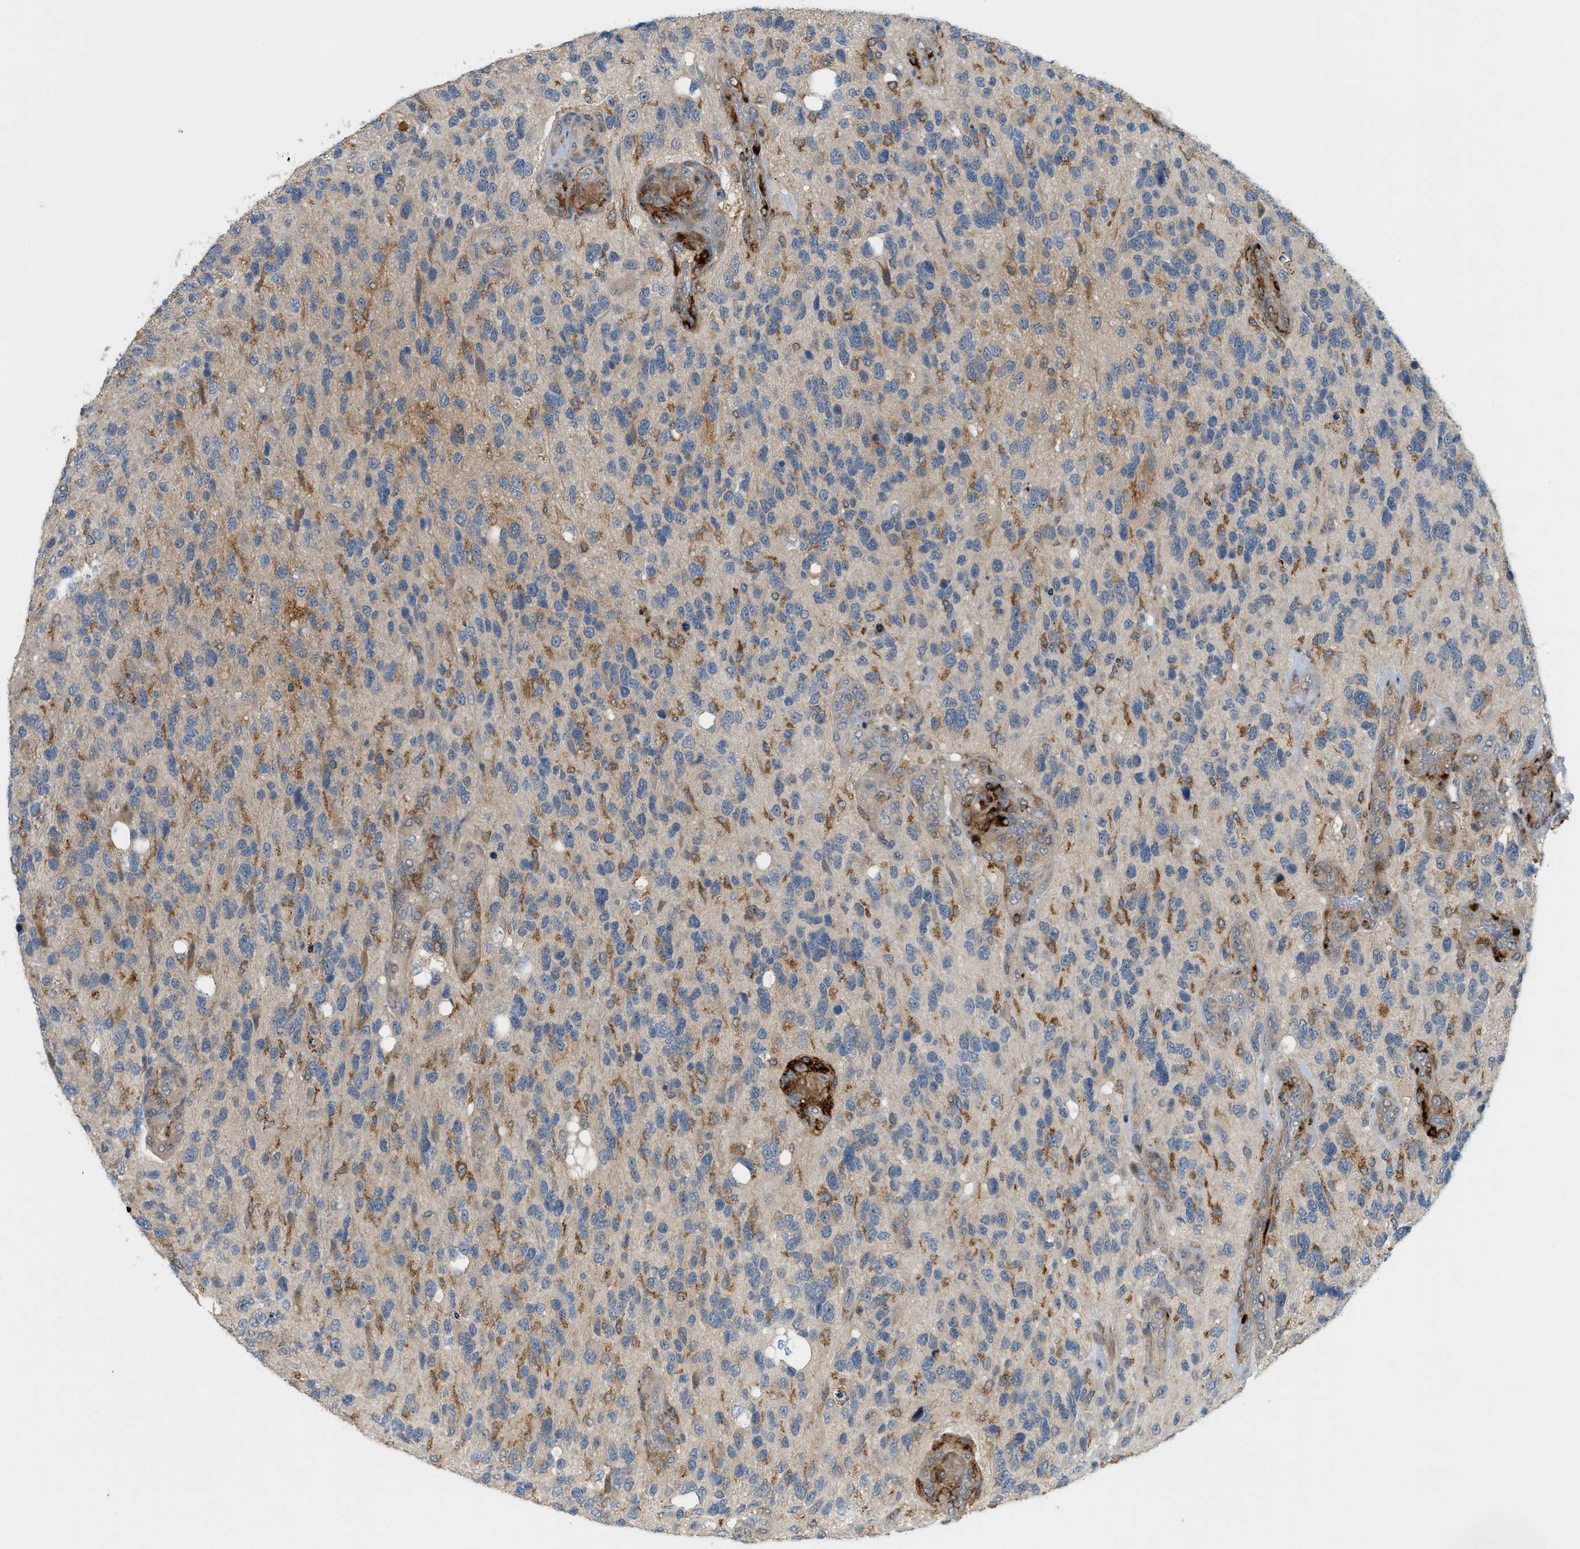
{"staining": {"intensity": "moderate", "quantity": "25%-75%", "location": "cytoplasmic/membranous"}, "tissue": "glioma", "cell_type": "Tumor cells", "image_type": "cancer", "snomed": [{"axis": "morphology", "description": "Glioma, malignant, High grade"}, {"axis": "topography", "description": "Brain"}], "caption": "The image displays staining of malignant glioma (high-grade), revealing moderate cytoplasmic/membranous protein expression (brown color) within tumor cells.", "gene": "PDCL3", "patient": {"sex": "female", "age": 58}}